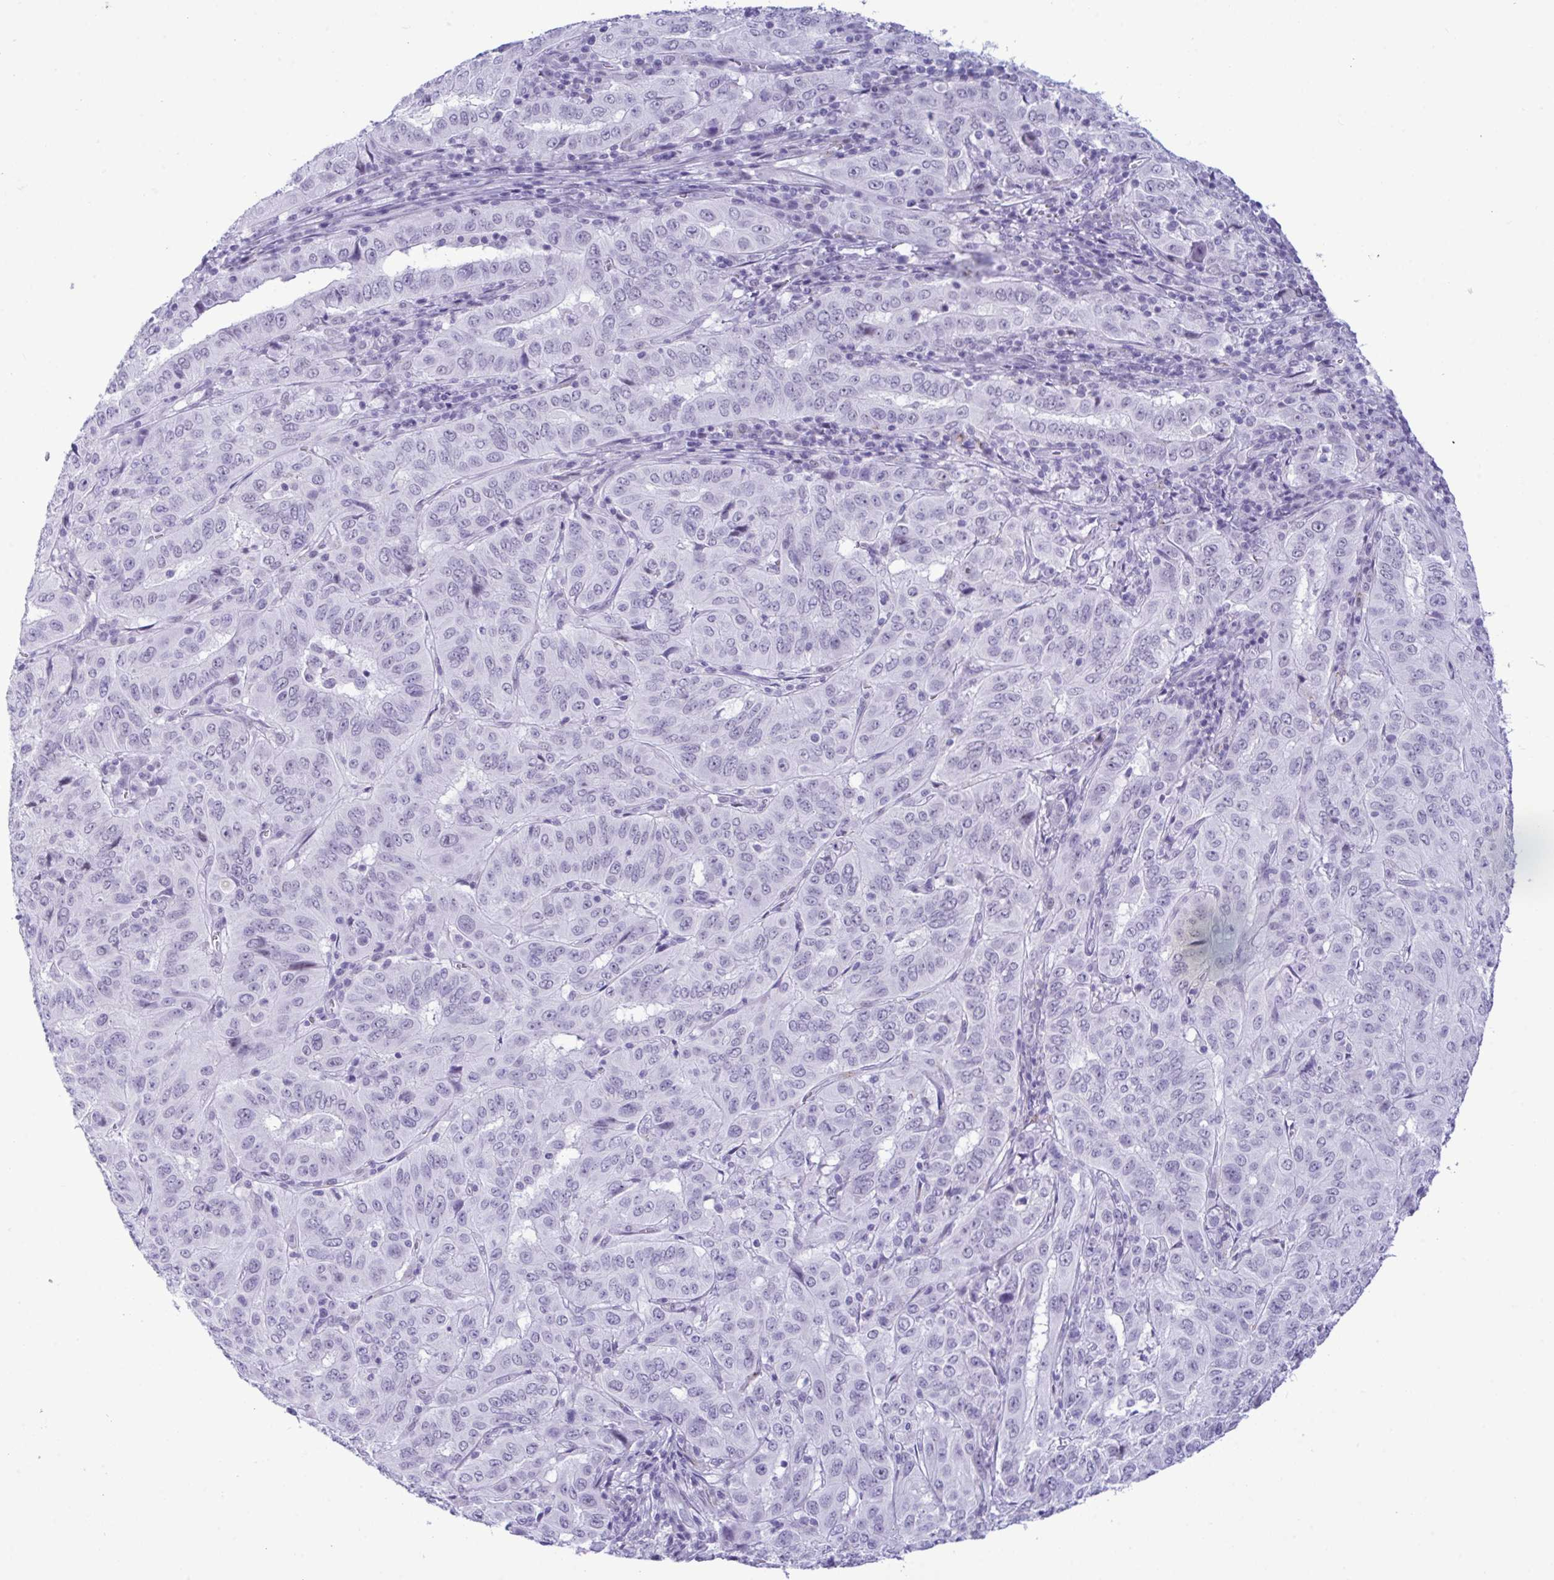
{"staining": {"intensity": "negative", "quantity": "none", "location": "none"}, "tissue": "pancreatic cancer", "cell_type": "Tumor cells", "image_type": "cancer", "snomed": [{"axis": "morphology", "description": "Adenocarcinoma, NOS"}, {"axis": "topography", "description": "Pancreas"}], "caption": "IHC of human pancreatic cancer (adenocarcinoma) displays no staining in tumor cells.", "gene": "ELN", "patient": {"sex": "male", "age": 63}}